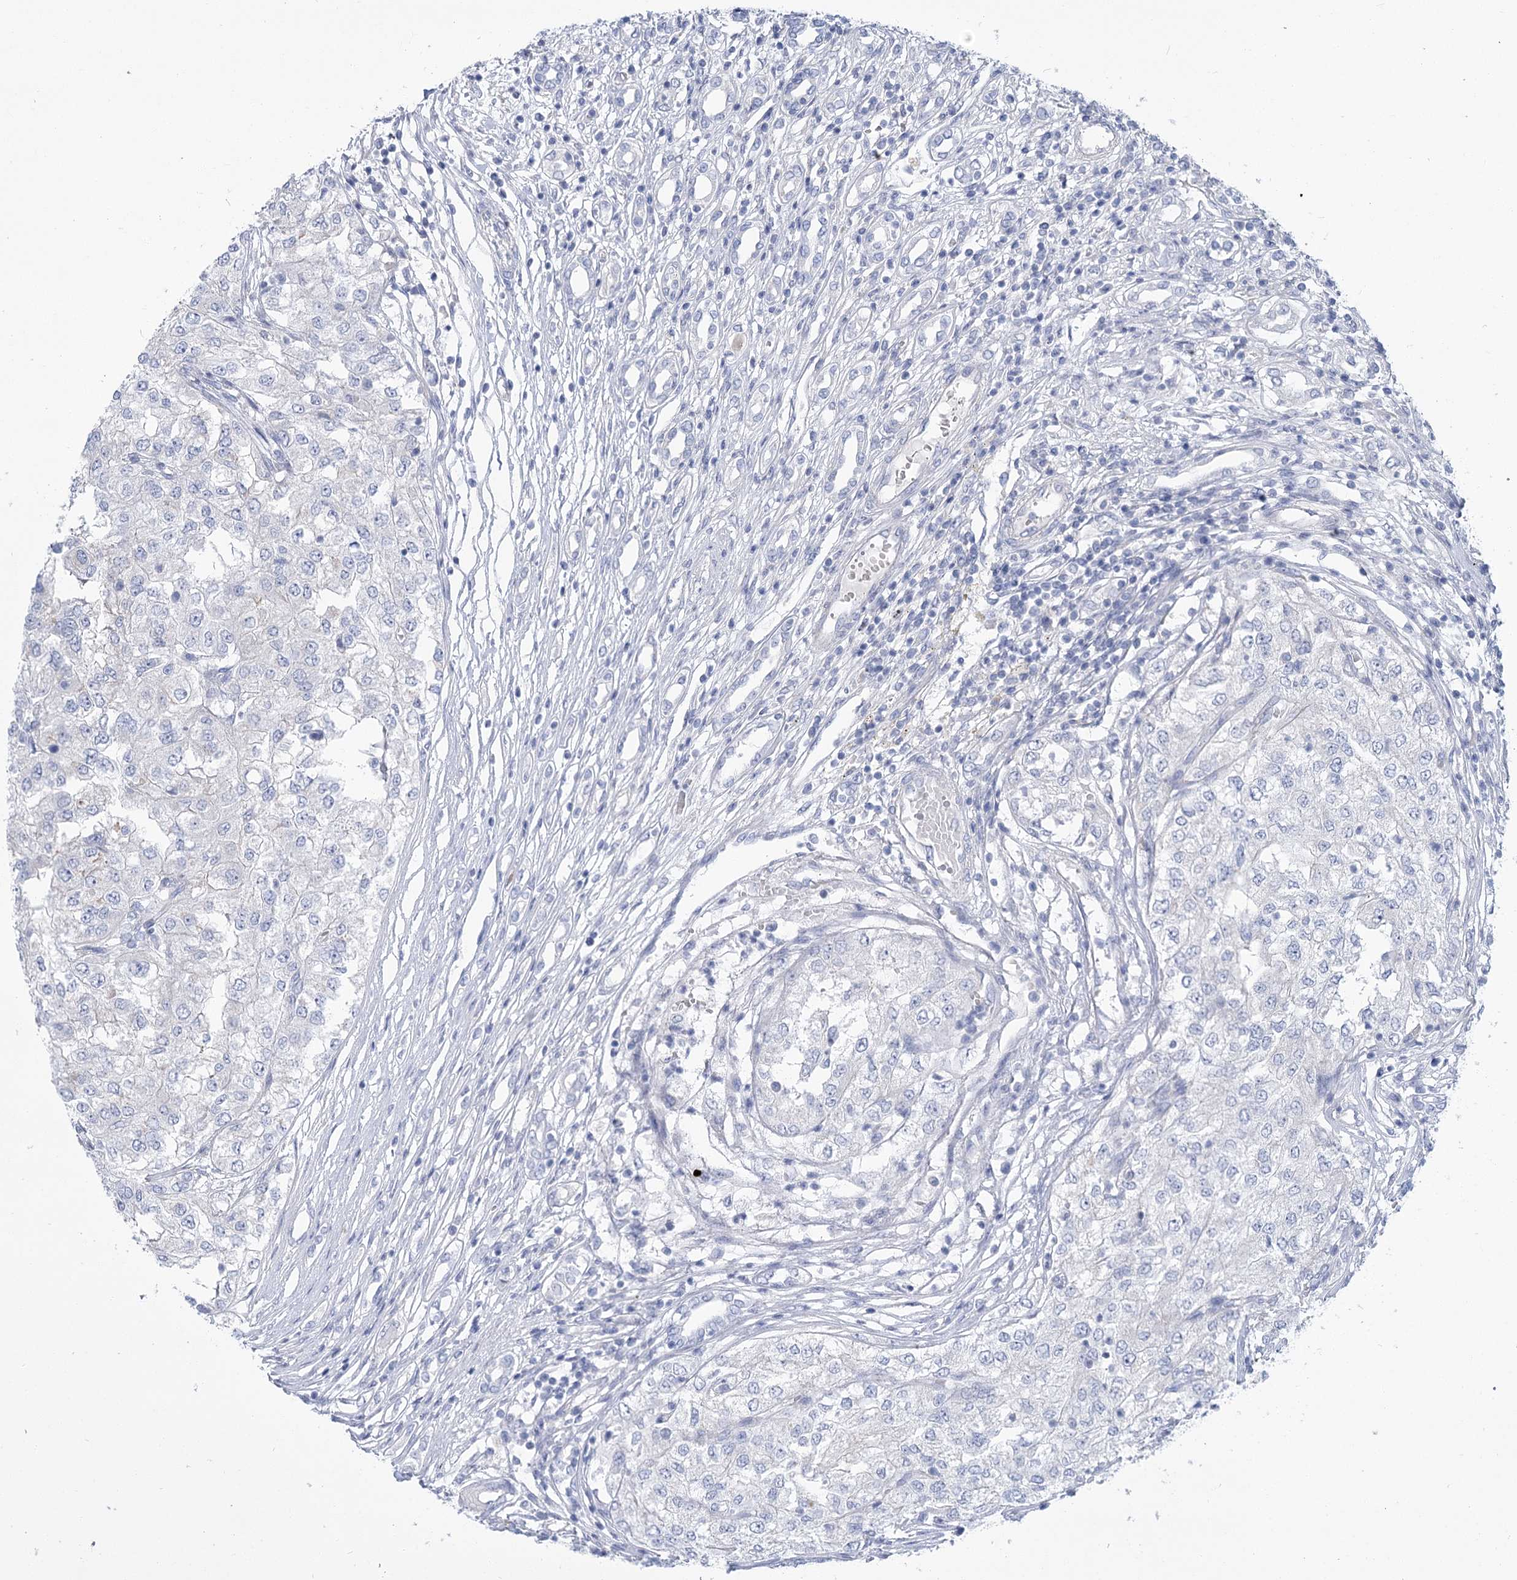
{"staining": {"intensity": "negative", "quantity": "none", "location": "none"}, "tissue": "renal cancer", "cell_type": "Tumor cells", "image_type": "cancer", "snomed": [{"axis": "morphology", "description": "Adenocarcinoma, NOS"}, {"axis": "topography", "description": "Kidney"}], "caption": "High magnification brightfield microscopy of renal cancer (adenocarcinoma) stained with DAB (brown) and counterstained with hematoxylin (blue): tumor cells show no significant positivity.", "gene": "SLC9A3", "patient": {"sex": "female", "age": 54}}